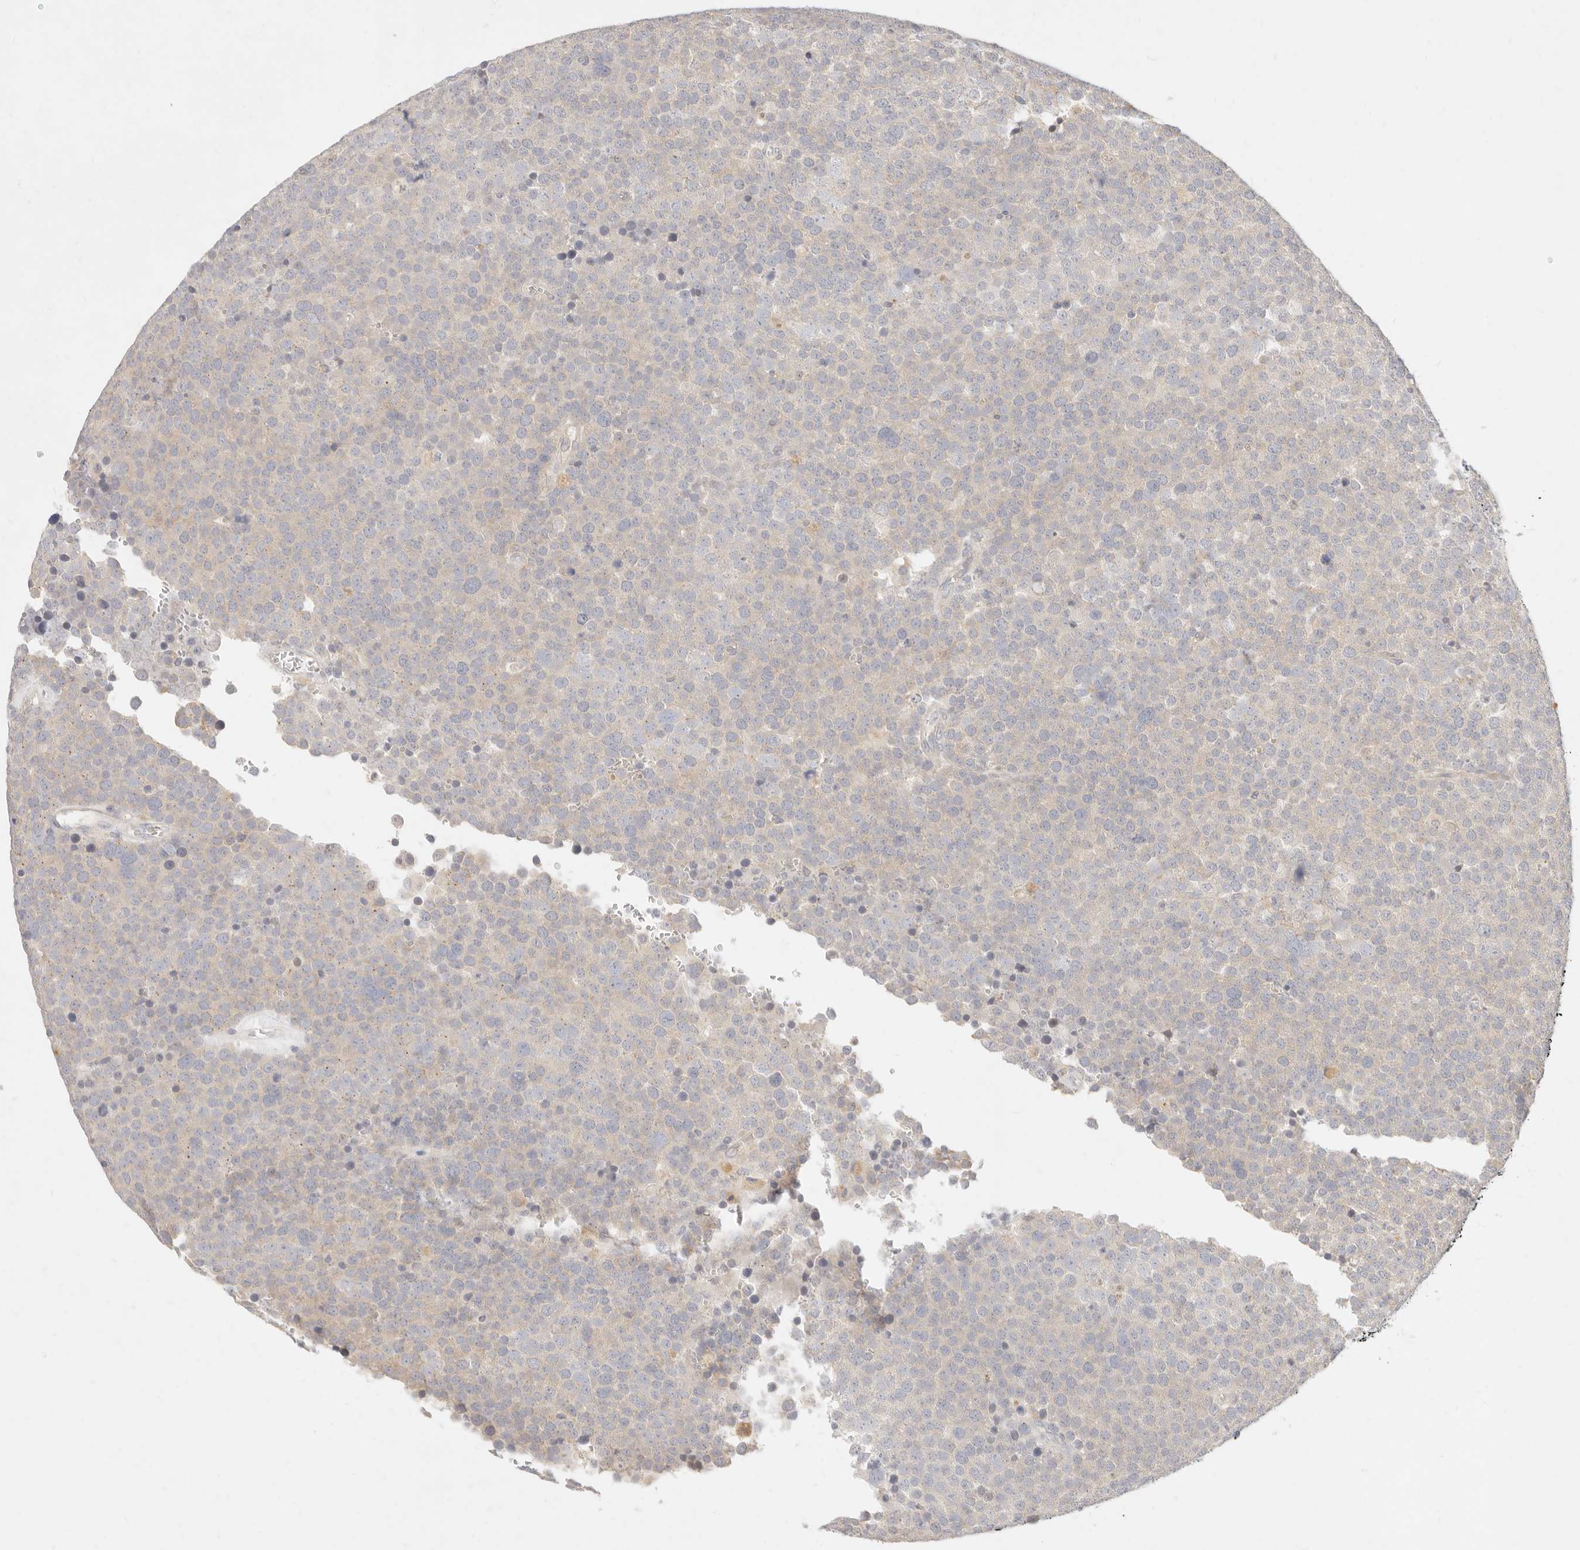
{"staining": {"intensity": "negative", "quantity": "none", "location": "none"}, "tissue": "testis cancer", "cell_type": "Tumor cells", "image_type": "cancer", "snomed": [{"axis": "morphology", "description": "Seminoma, NOS"}, {"axis": "topography", "description": "Testis"}], "caption": "High power microscopy image of an immunohistochemistry (IHC) histopathology image of testis cancer, revealing no significant staining in tumor cells.", "gene": "ASCL3", "patient": {"sex": "male", "age": 71}}